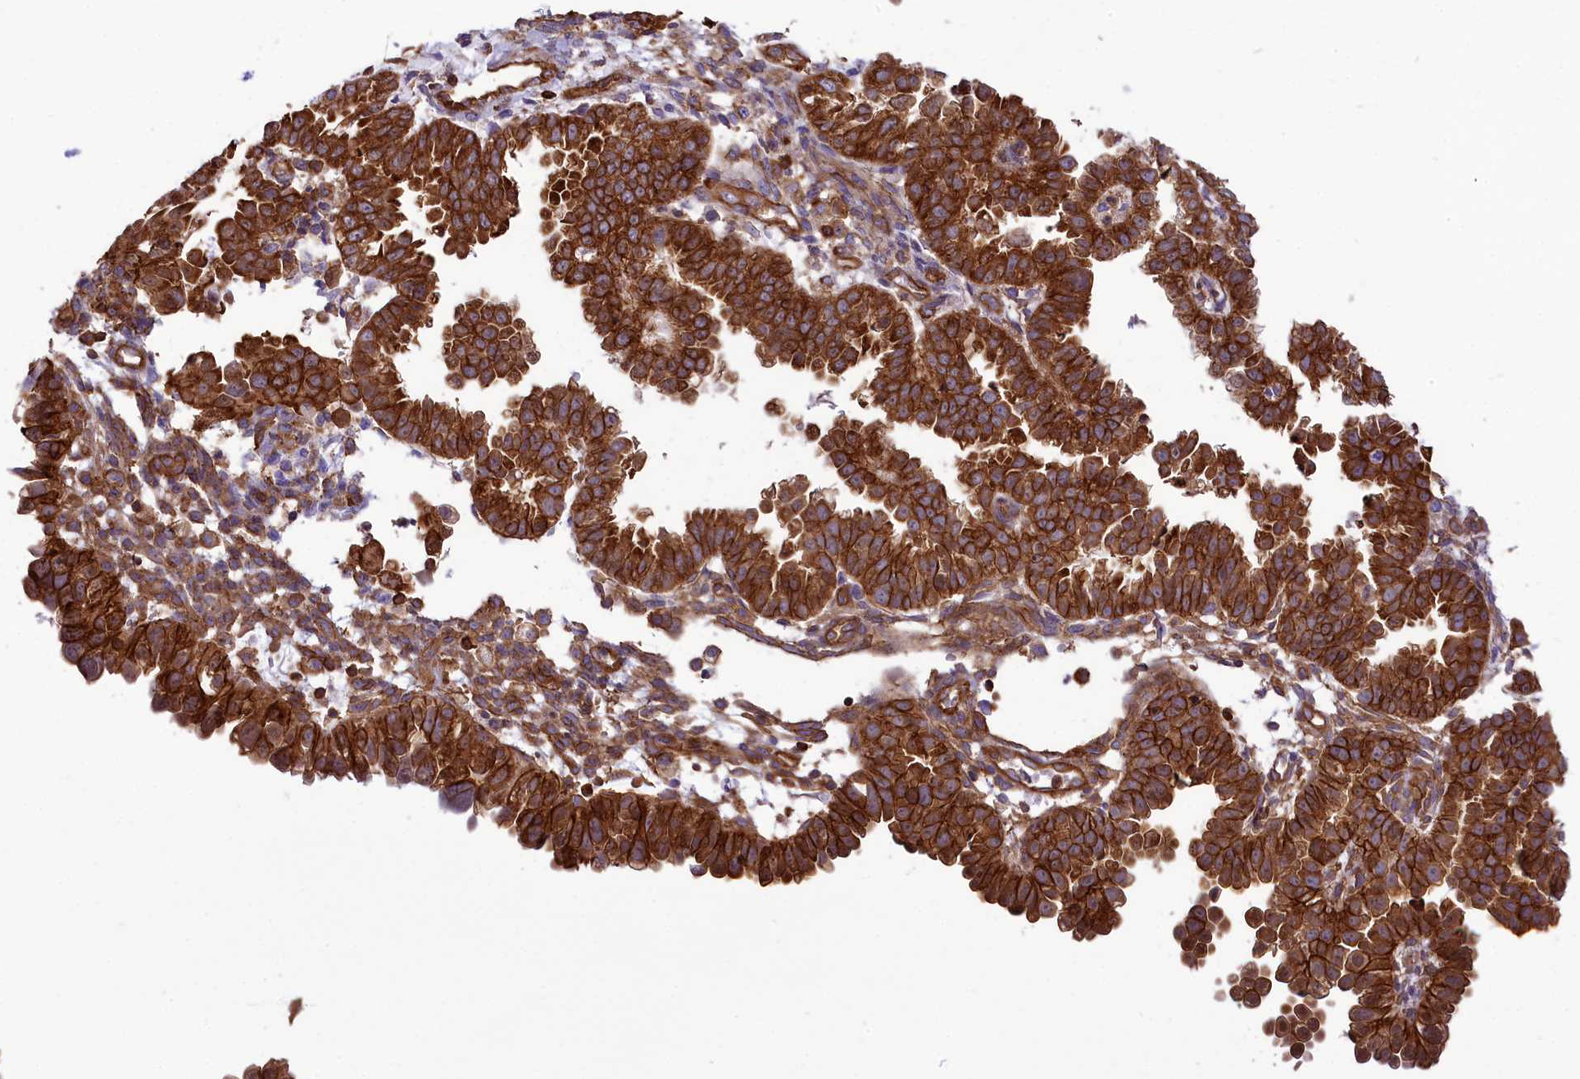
{"staining": {"intensity": "strong", "quantity": ">75%", "location": "cytoplasmic/membranous"}, "tissue": "endometrial cancer", "cell_type": "Tumor cells", "image_type": "cancer", "snomed": [{"axis": "morphology", "description": "Adenocarcinoma, NOS"}, {"axis": "topography", "description": "Endometrium"}], "caption": "A brown stain labels strong cytoplasmic/membranous positivity of a protein in human endometrial cancer tumor cells.", "gene": "SEPTIN9", "patient": {"sex": "female", "age": 85}}